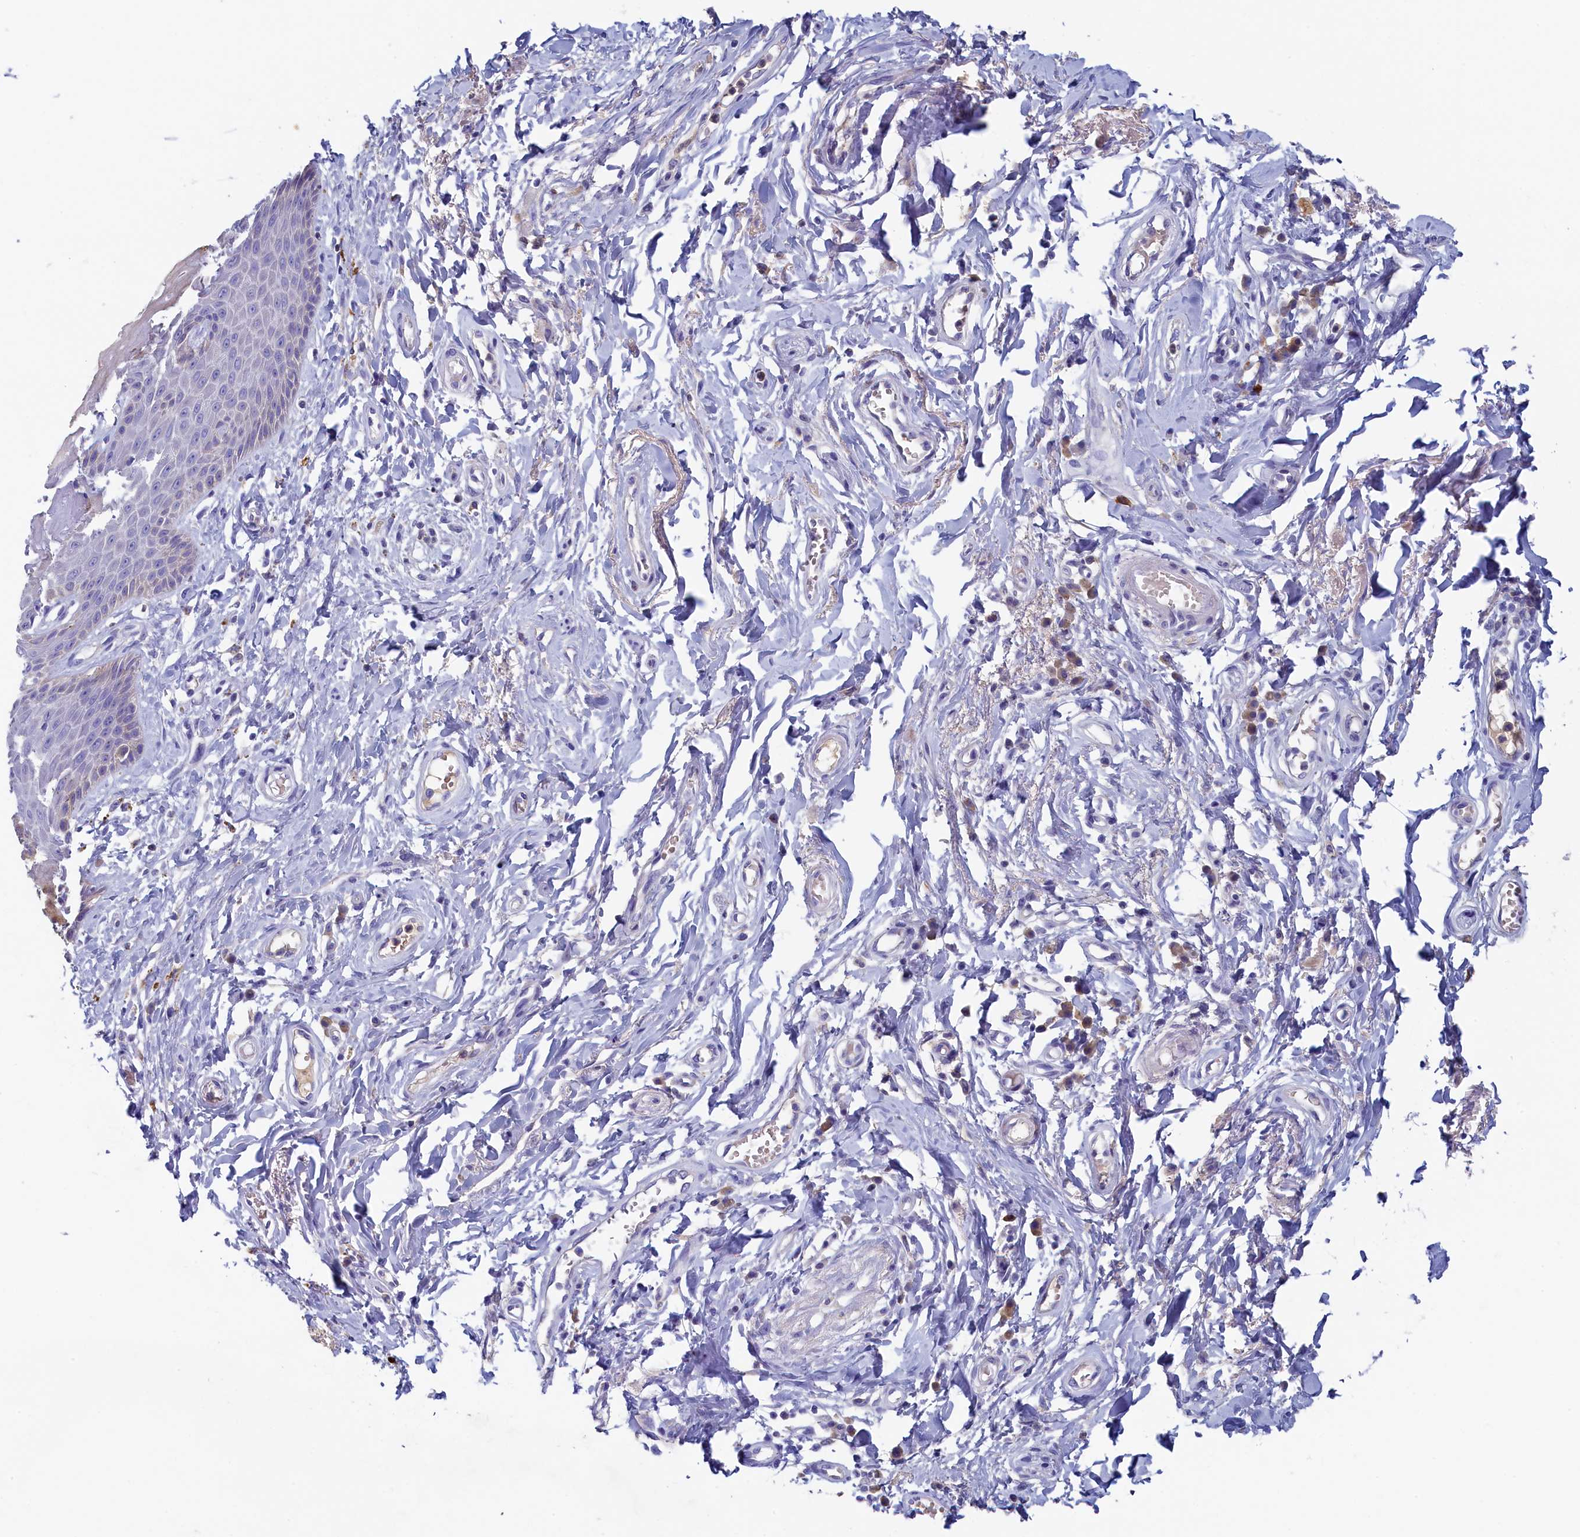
{"staining": {"intensity": "moderate", "quantity": "<25%", "location": "cytoplasmic/membranous"}, "tissue": "skin", "cell_type": "Epidermal cells", "image_type": "normal", "snomed": [{"axis": "morphology", "description": "Normal tissue, NOS"}, {"axis": "topography", "description": "Anal"}], "caption": "Epidermal cells show moderate cytoplasmic/membranous staining in about <25% of cells in normal skin.", "gene": "GUCA1C", "patient": {"sex": "male", "age": 78}}